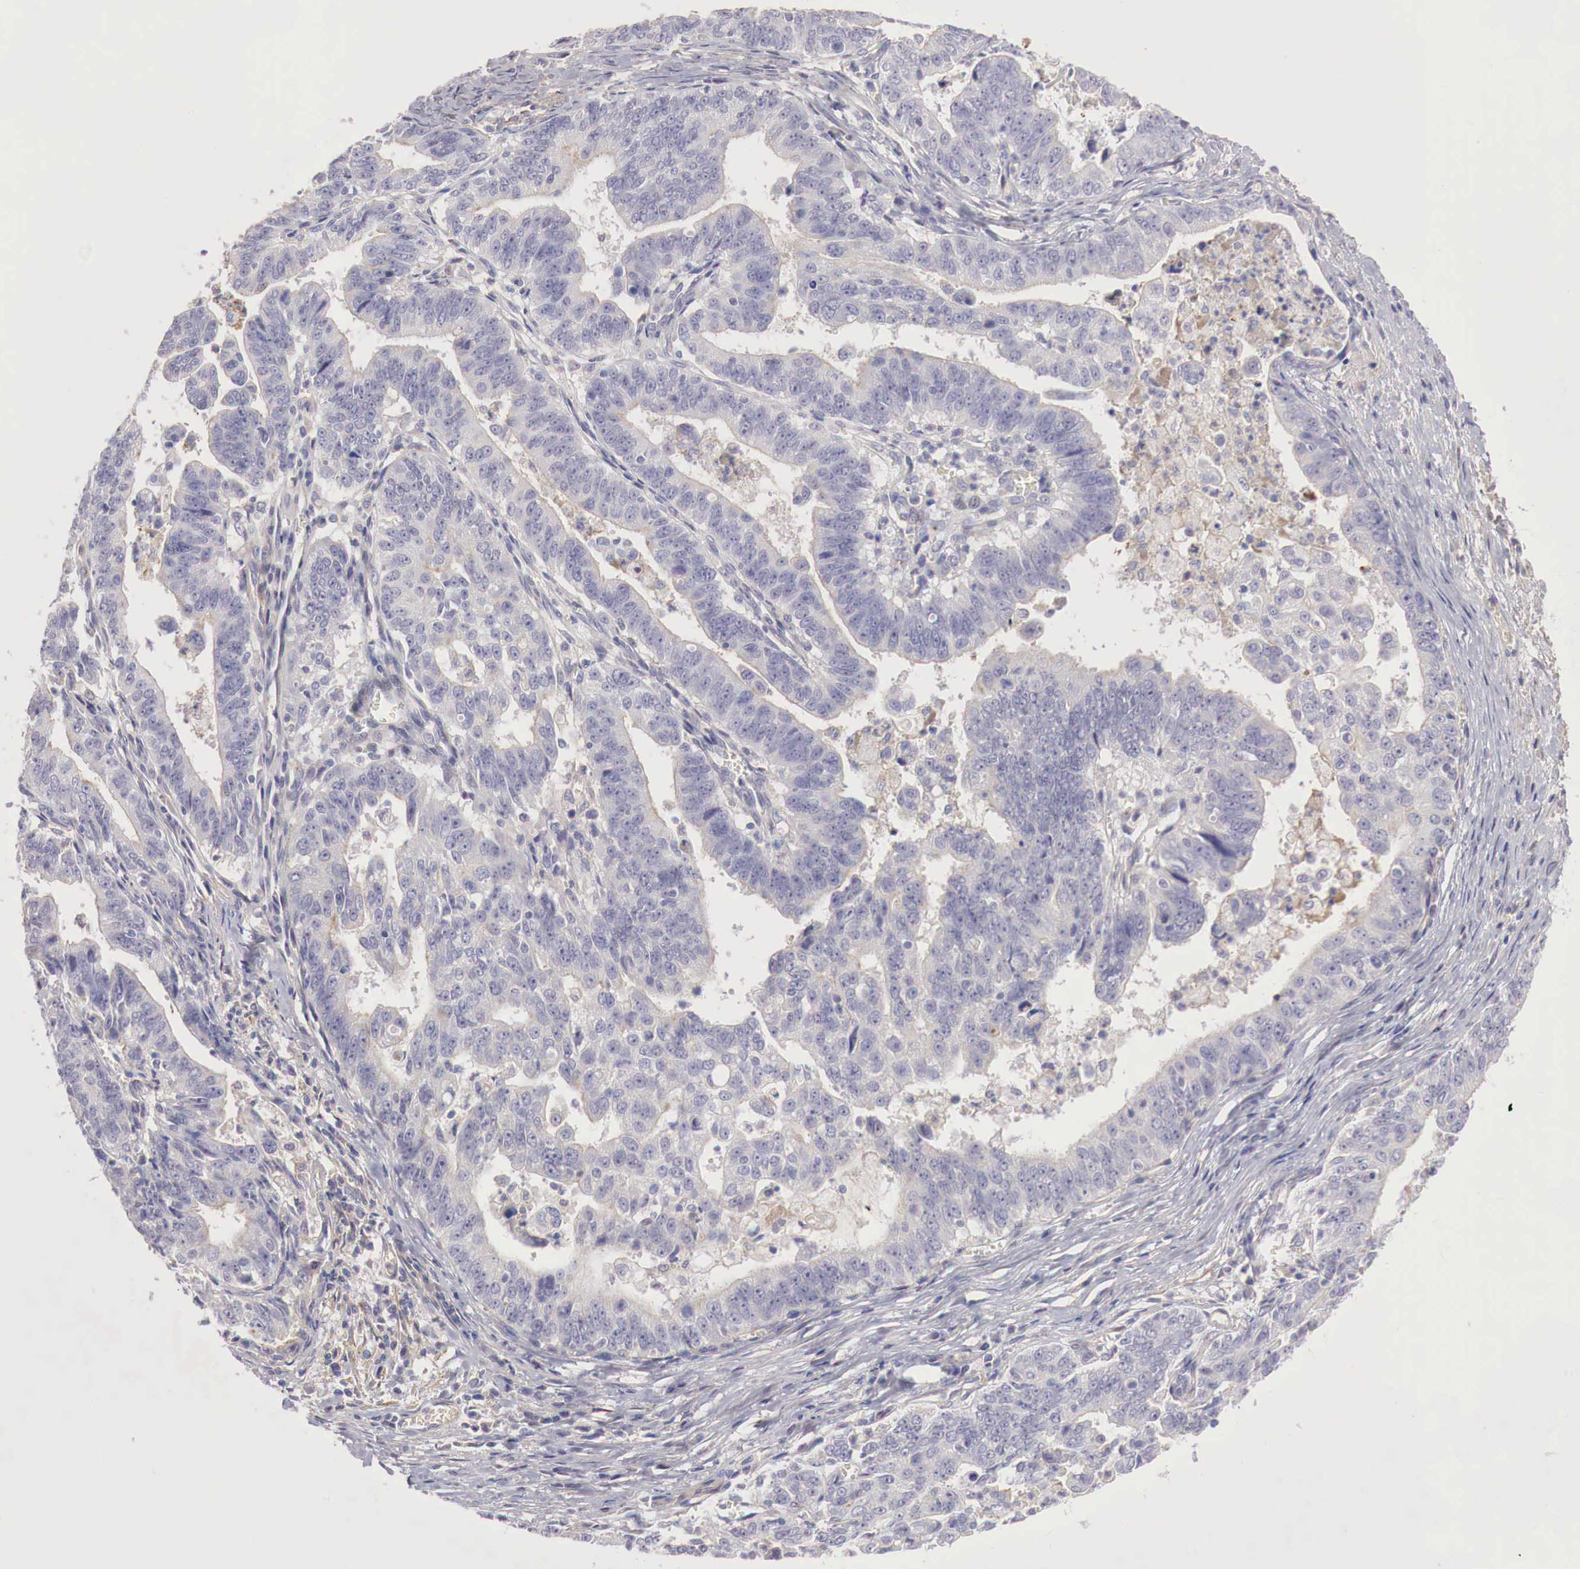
{"staining": {"intensity": "negative", "quantity": "none", "location": "none"}, "tissue": "stomach cancer", "cell_type": "Tumor cells", "image_type": "cancer", "snomed": [{"axis": "morphology", "description": "Adenocarcinoma, NOS"}, {"axis": "topography", "description": "Stomach, upper"}], "caption": "DAB immunohistochemical staining of human stomach adenocarcinoma demonstrates no significant staining in tumor cells.", "gene": "KLHDC7B", "patient": {"sex": "female", "age": 50}}